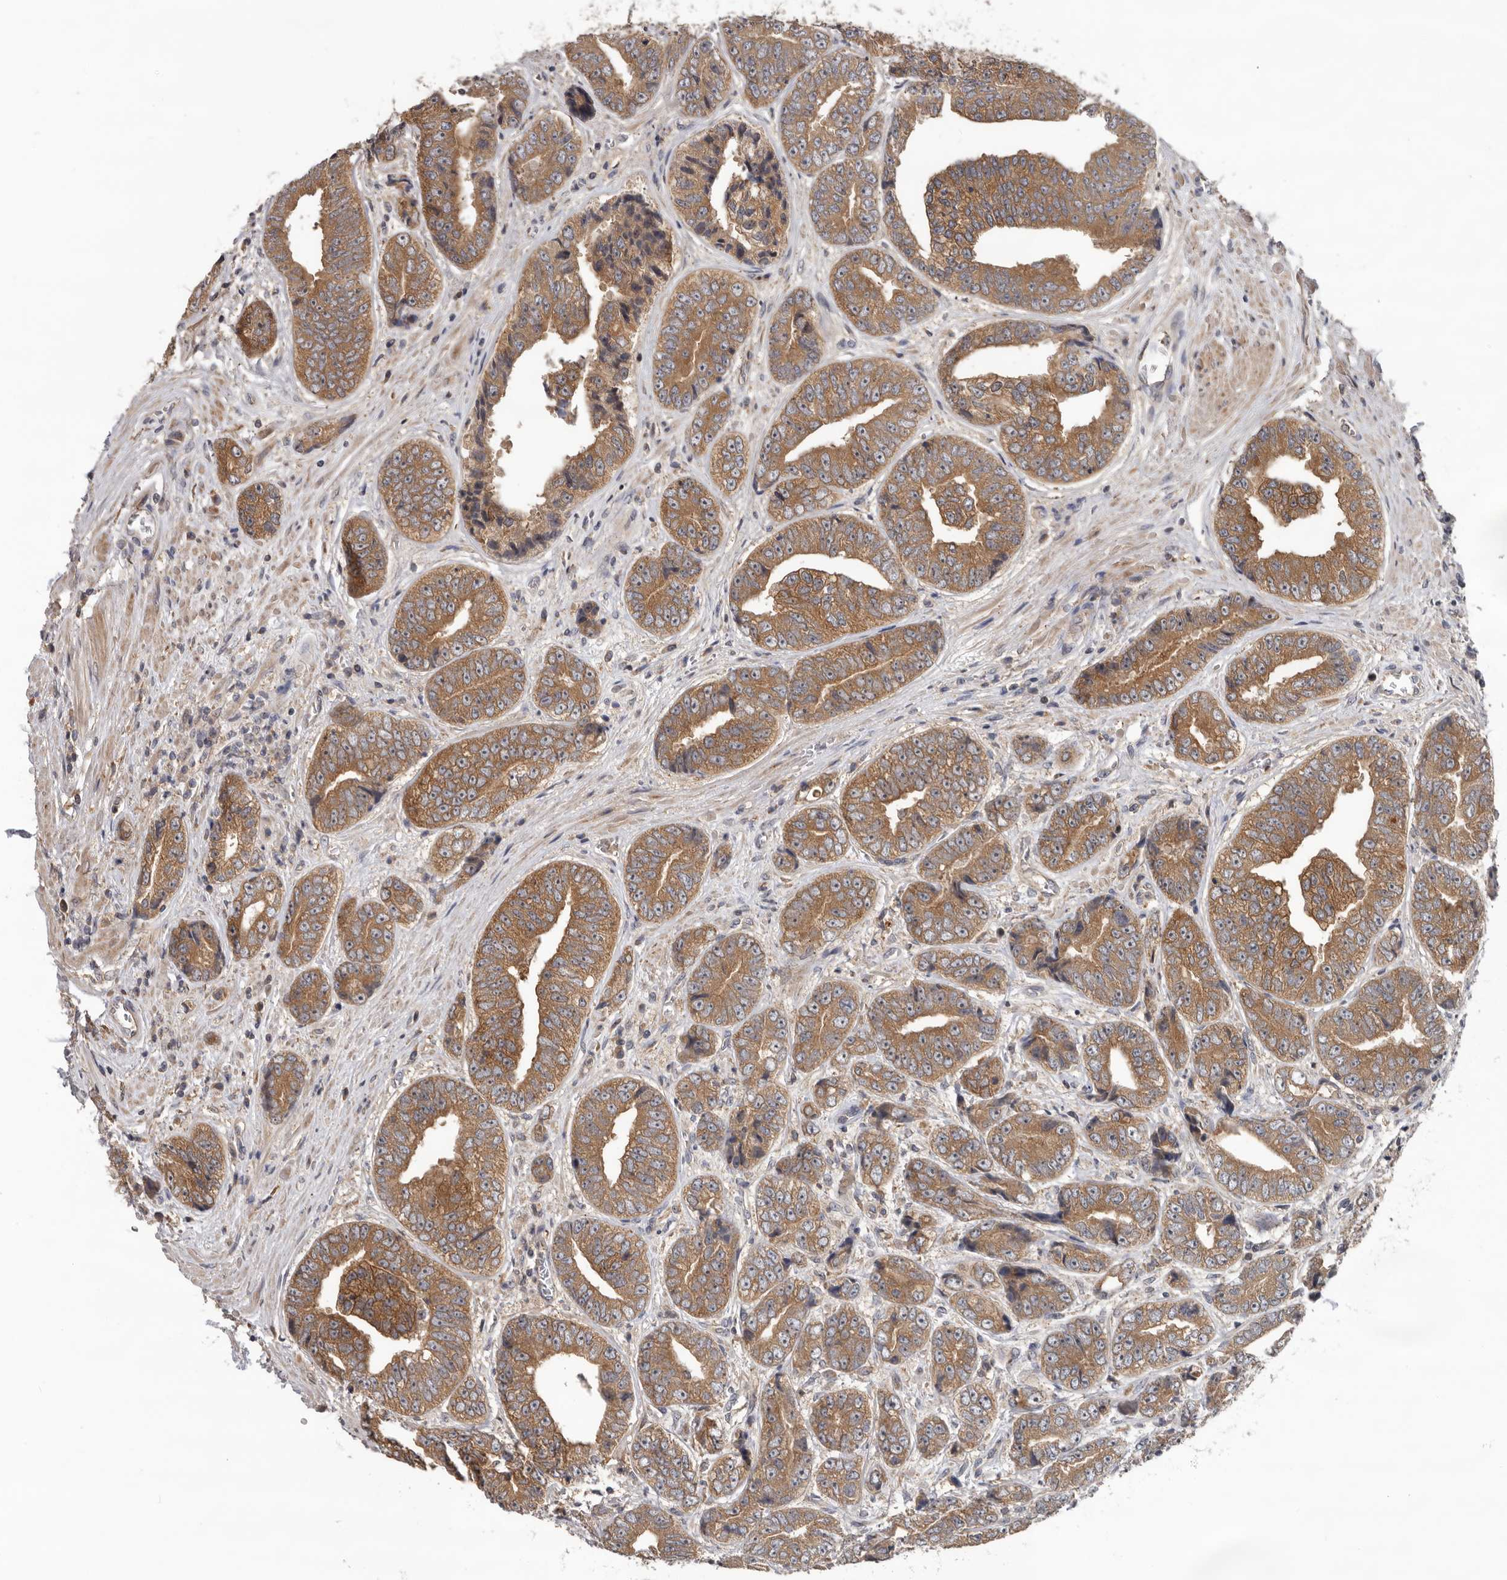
{"staining": {"intensity": "moderate", "quantity": ">75%", "location": "cytoplasmic/membranous"}, "tissue": "prostate cancer", "cell_type": "Tumor cells", "image_type": "cancer", "snomed": [{"axis": "morphology", "description": "Adenocarcinoma, High grade"}, {"axis": "topography", "description": "Prostate"}], "caption": "Tumor cells reveal medium levels of moderate cytoplasmic/membranous staining in about >75% of cells in high-grade adenocarcinoma (prostate).", "gene": "HINT3", "patient": {"sex": "male", "age": 61}}